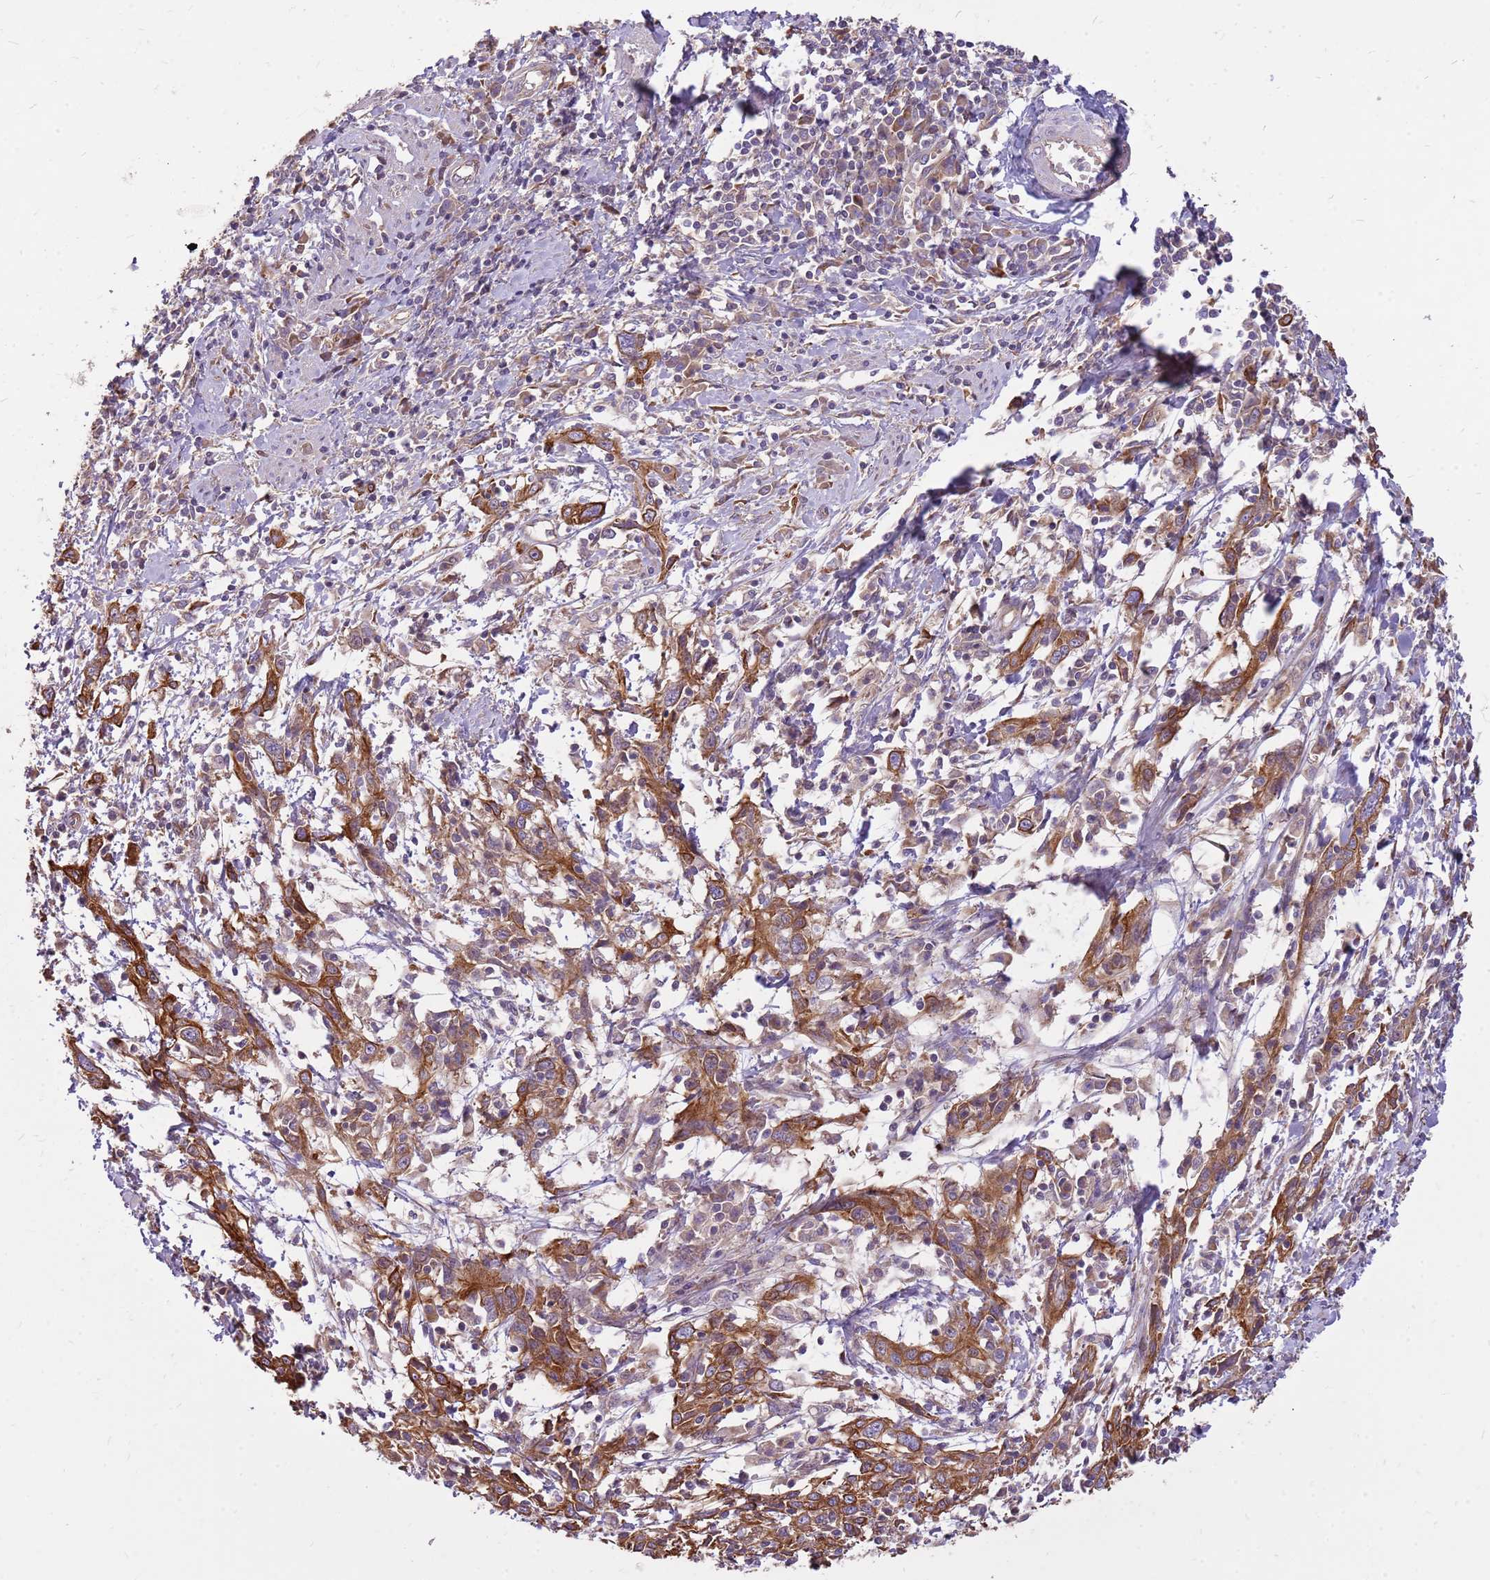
{"staining": {"intensity": "moderate", "quantity": ">75%", "location": "cytoplasmic/membranous"}, "tissue": "cervical cancer", "cell_type": "Tumor cells", "image_type": "cancer", "snomed": [{"axis": "morphology", "description": "Squamous cell carcinoma, NOS"}, {"axis": "topography", "description": "Cervix"}], "caption": "A micrograph of squamous cell carcinoma (cervical) stained for a protein displays moderate cytoplasmic/membranous brown staining in tumor cells. The staining was performed using DAB to visualize the protein expression in brown, while the nuclei were stained in blue with hematoxylin (Magnification: 20x).", "gene": "WASHC4", "patient": {"sex": "female", "age": 46}}